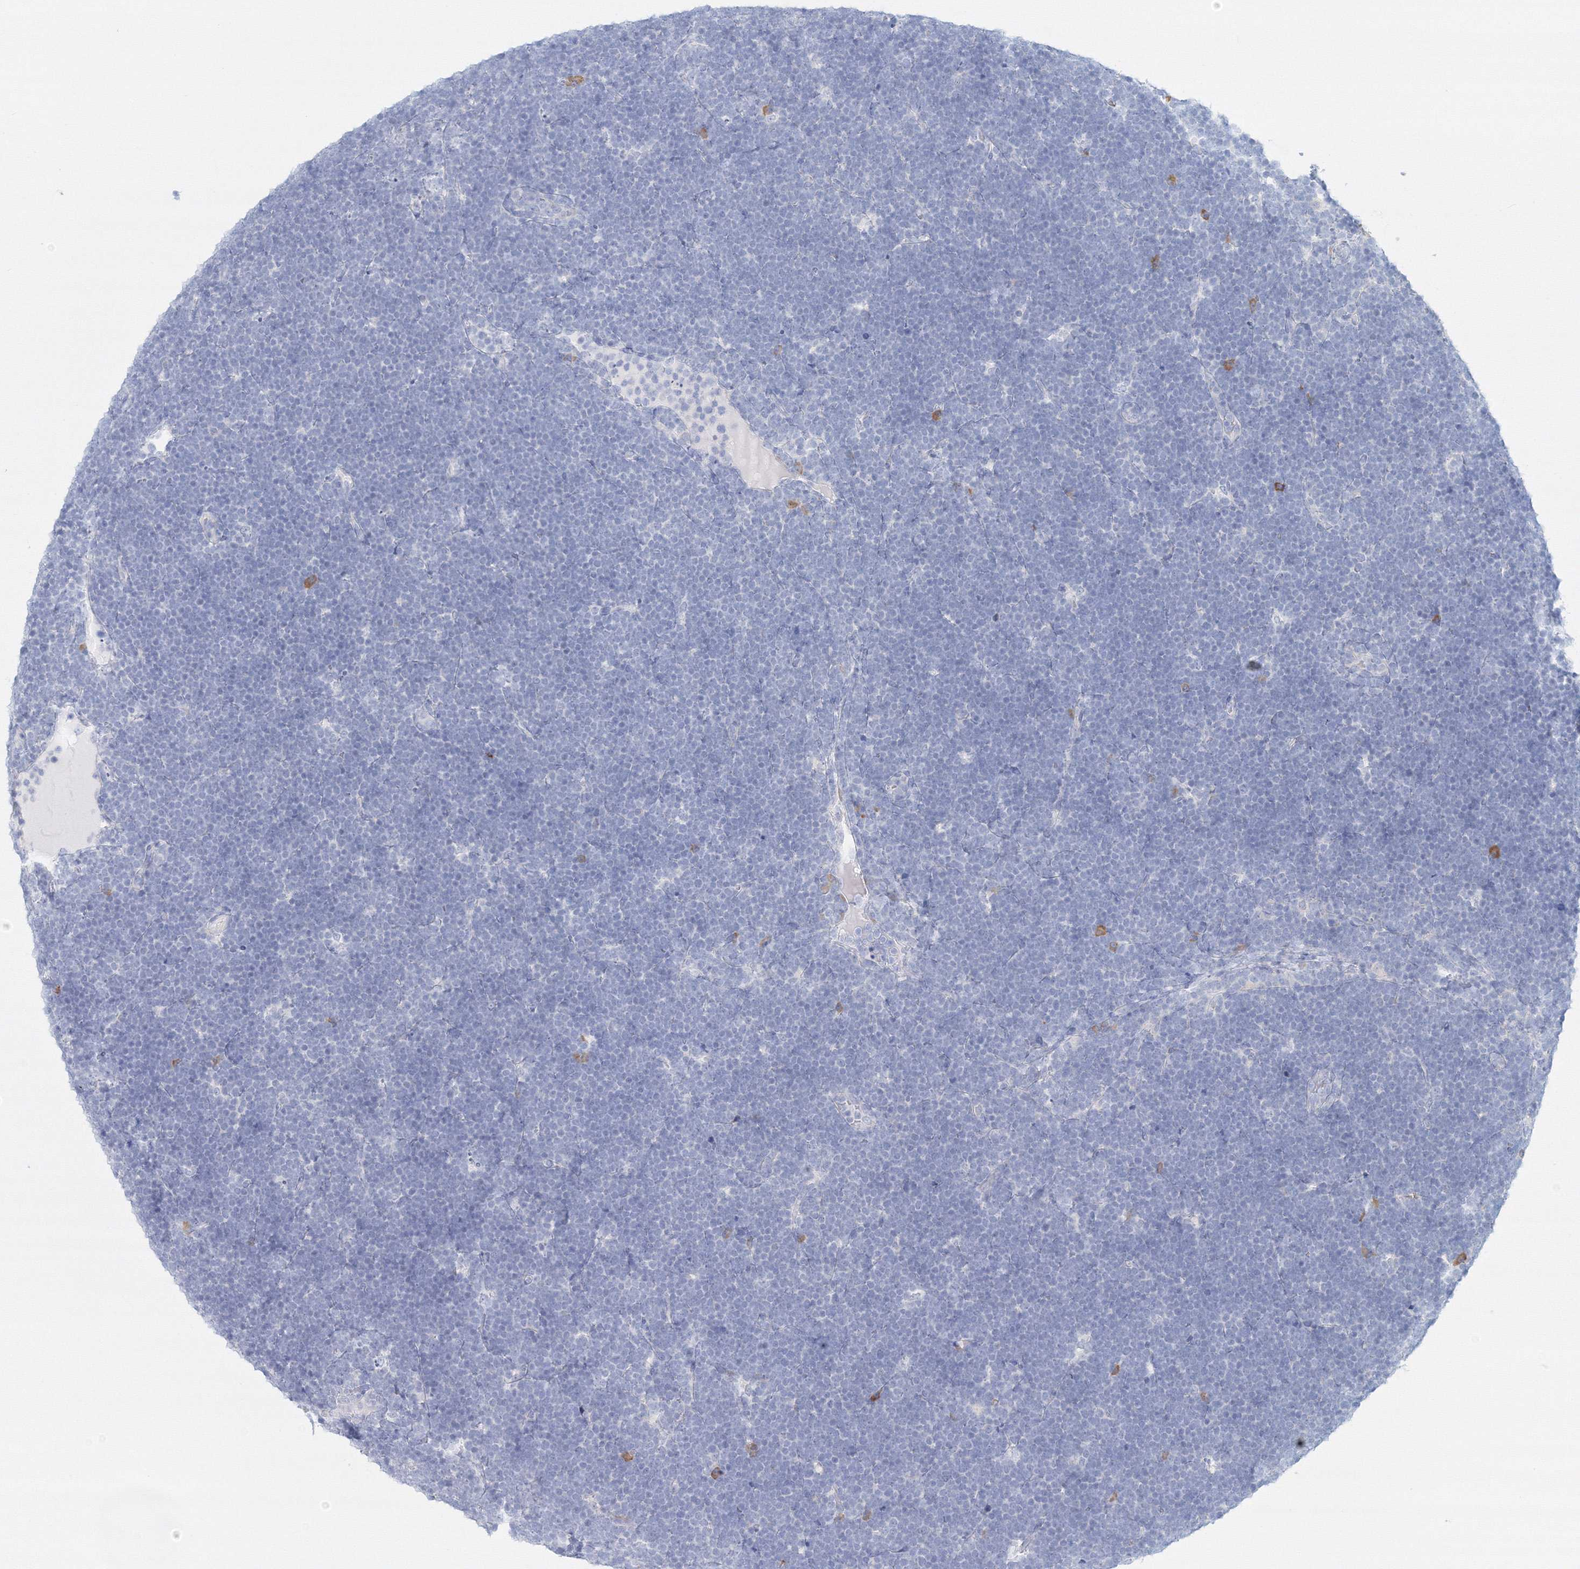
{"staining": {"intensity": "negative", "quantity": "none", "location": "none"}, "tissue": "lymphoma", "cell_type": "Tumor cells", "image_type": "cancer", "snomed": [{"axis": "morphology", "description": "Malignant lymphoma, non-Hodgkin's type, High grade"}, {"axis": "topography", "description": "Lymph node"}], "caption": "Immunohistochemistry (IHC) of lymphoma displays no staining in tumor cells.", "gene": "VSIG1", "patient": {"sex": "male", "age": 13}}